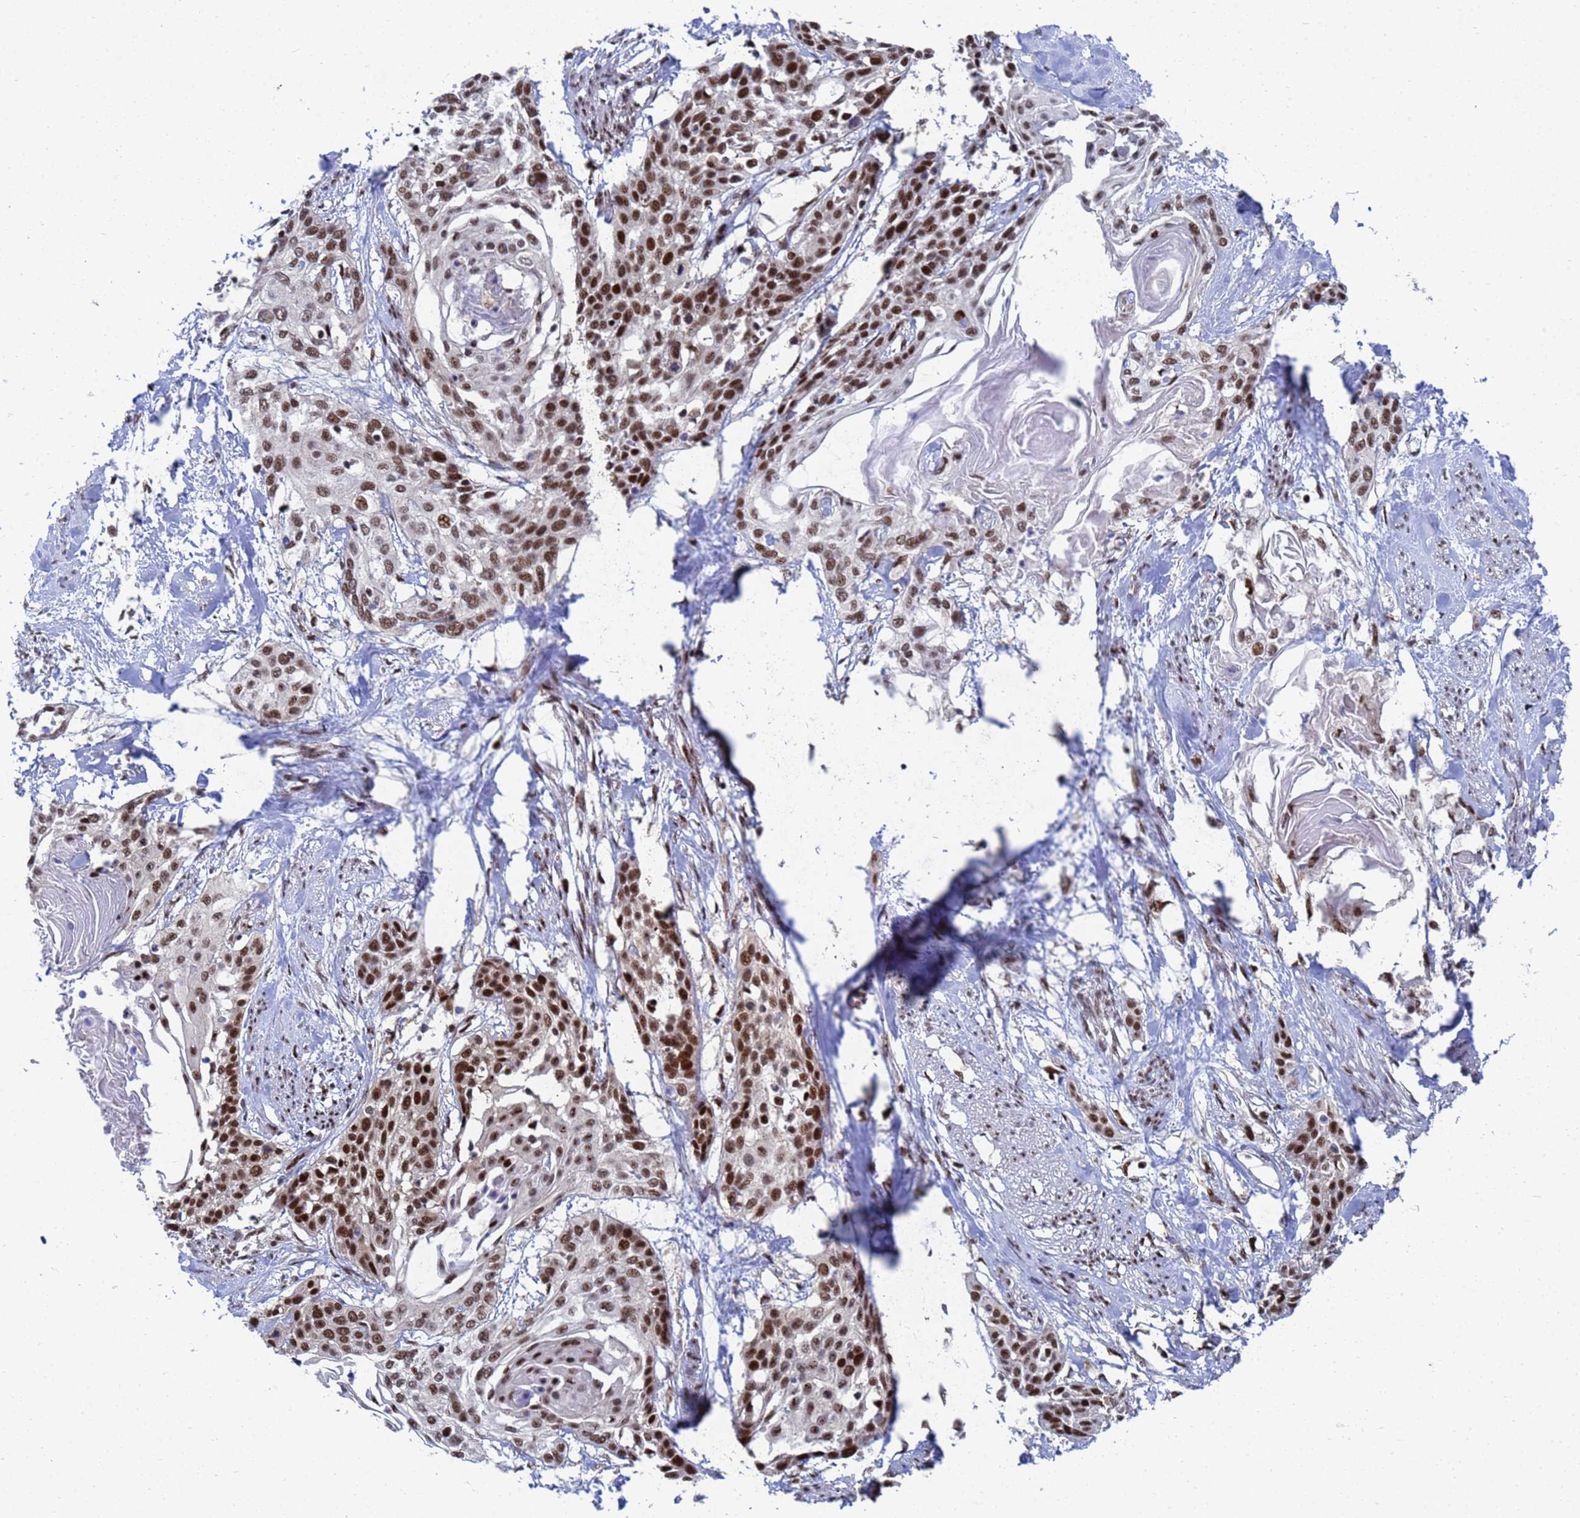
{"staining": {"intensity": "moderate", "quantity": ">75%", "location": "nuclear"}, "tissue": "cervical cancer", "cell_type": "Tumor cells", "image_type": "cancer", "snomed": [{"axis": "morphology", "description": "Squamous cell carcinoma, NOS"}, {"axis": "topography", "description": "Cervix"}], "caption": "Immunohistochemistry (IHC) staining of cervical cancer (squamous cell carcinoma), which displays medium levels of moderate nuclear staining in about >75% of tumor cells indicating moderate nuclear protein positivity. The staining was performed using DAB (brown) for protein detection and nuclei were counterstained in hematoxylin (blue).", "gene": "AP5Z1", "patient": {"sex": "female", "age": 57}}